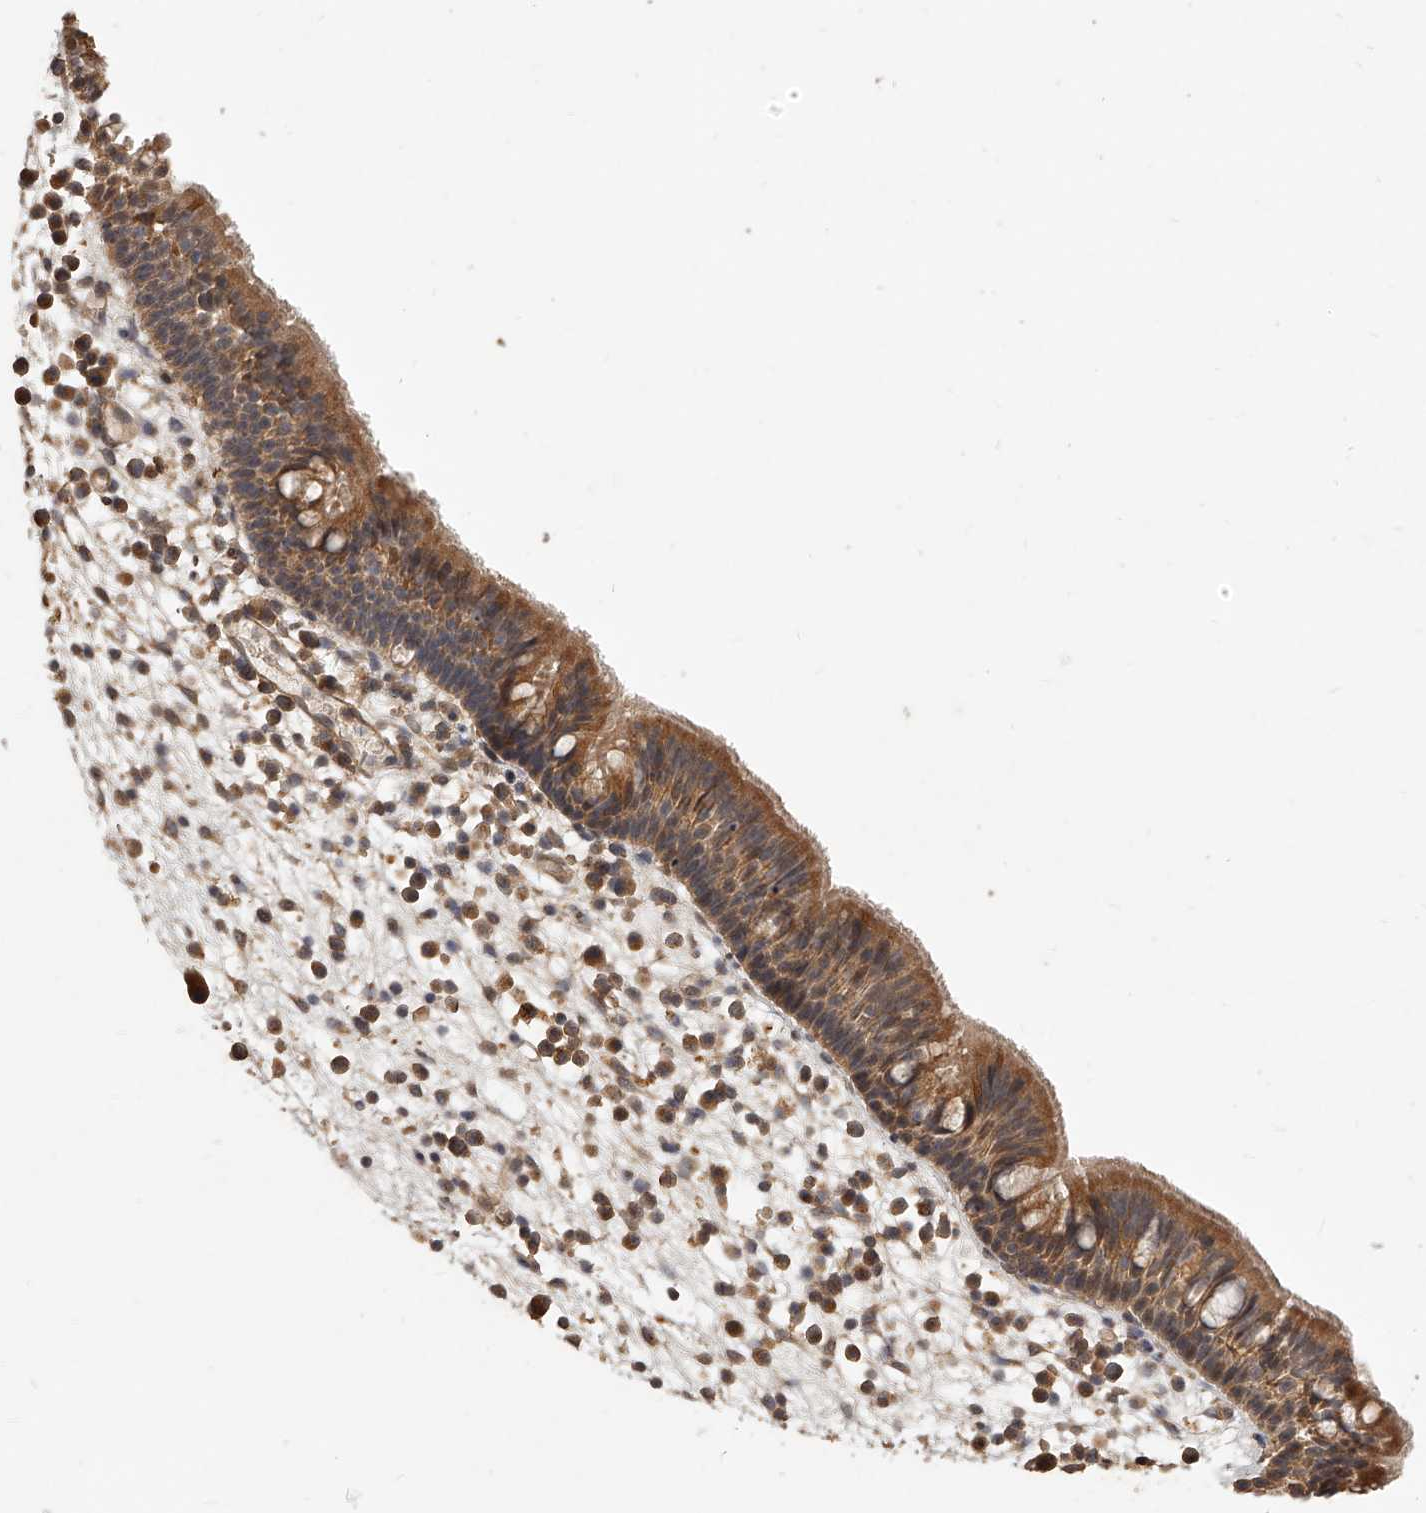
{"staining": {"intensity": "moderate", "quantity": ">75%", "location": "cytoplasmic/membranous"}, "tissue": "nasopharynx", "cell_type": "Respiratory epithelial cells", "image_type": "normal", "snomed": [{"axis": "morphology", "description": "Normal tissue, NOS"}, {"axis": "morphology", "description": "Inflammation, NOS"}, {"axis": "morphology", "description": "Malignant melanoma, Metastatic site"}, {"axis": "topography", "description": "Nasopharynx"}], "caption": "Protein positivity by immunohistochemistry (IHC) reveals moderate cytoplasmic/membranous positivity in approximately >75% of respiratory epithelial cells in benign nasopharynx. (brown staining indicates protein expression, while blue staining denotes nuclei).", "gene": "SLC37A1", "patient": {"sex": "male", "age": 70}}